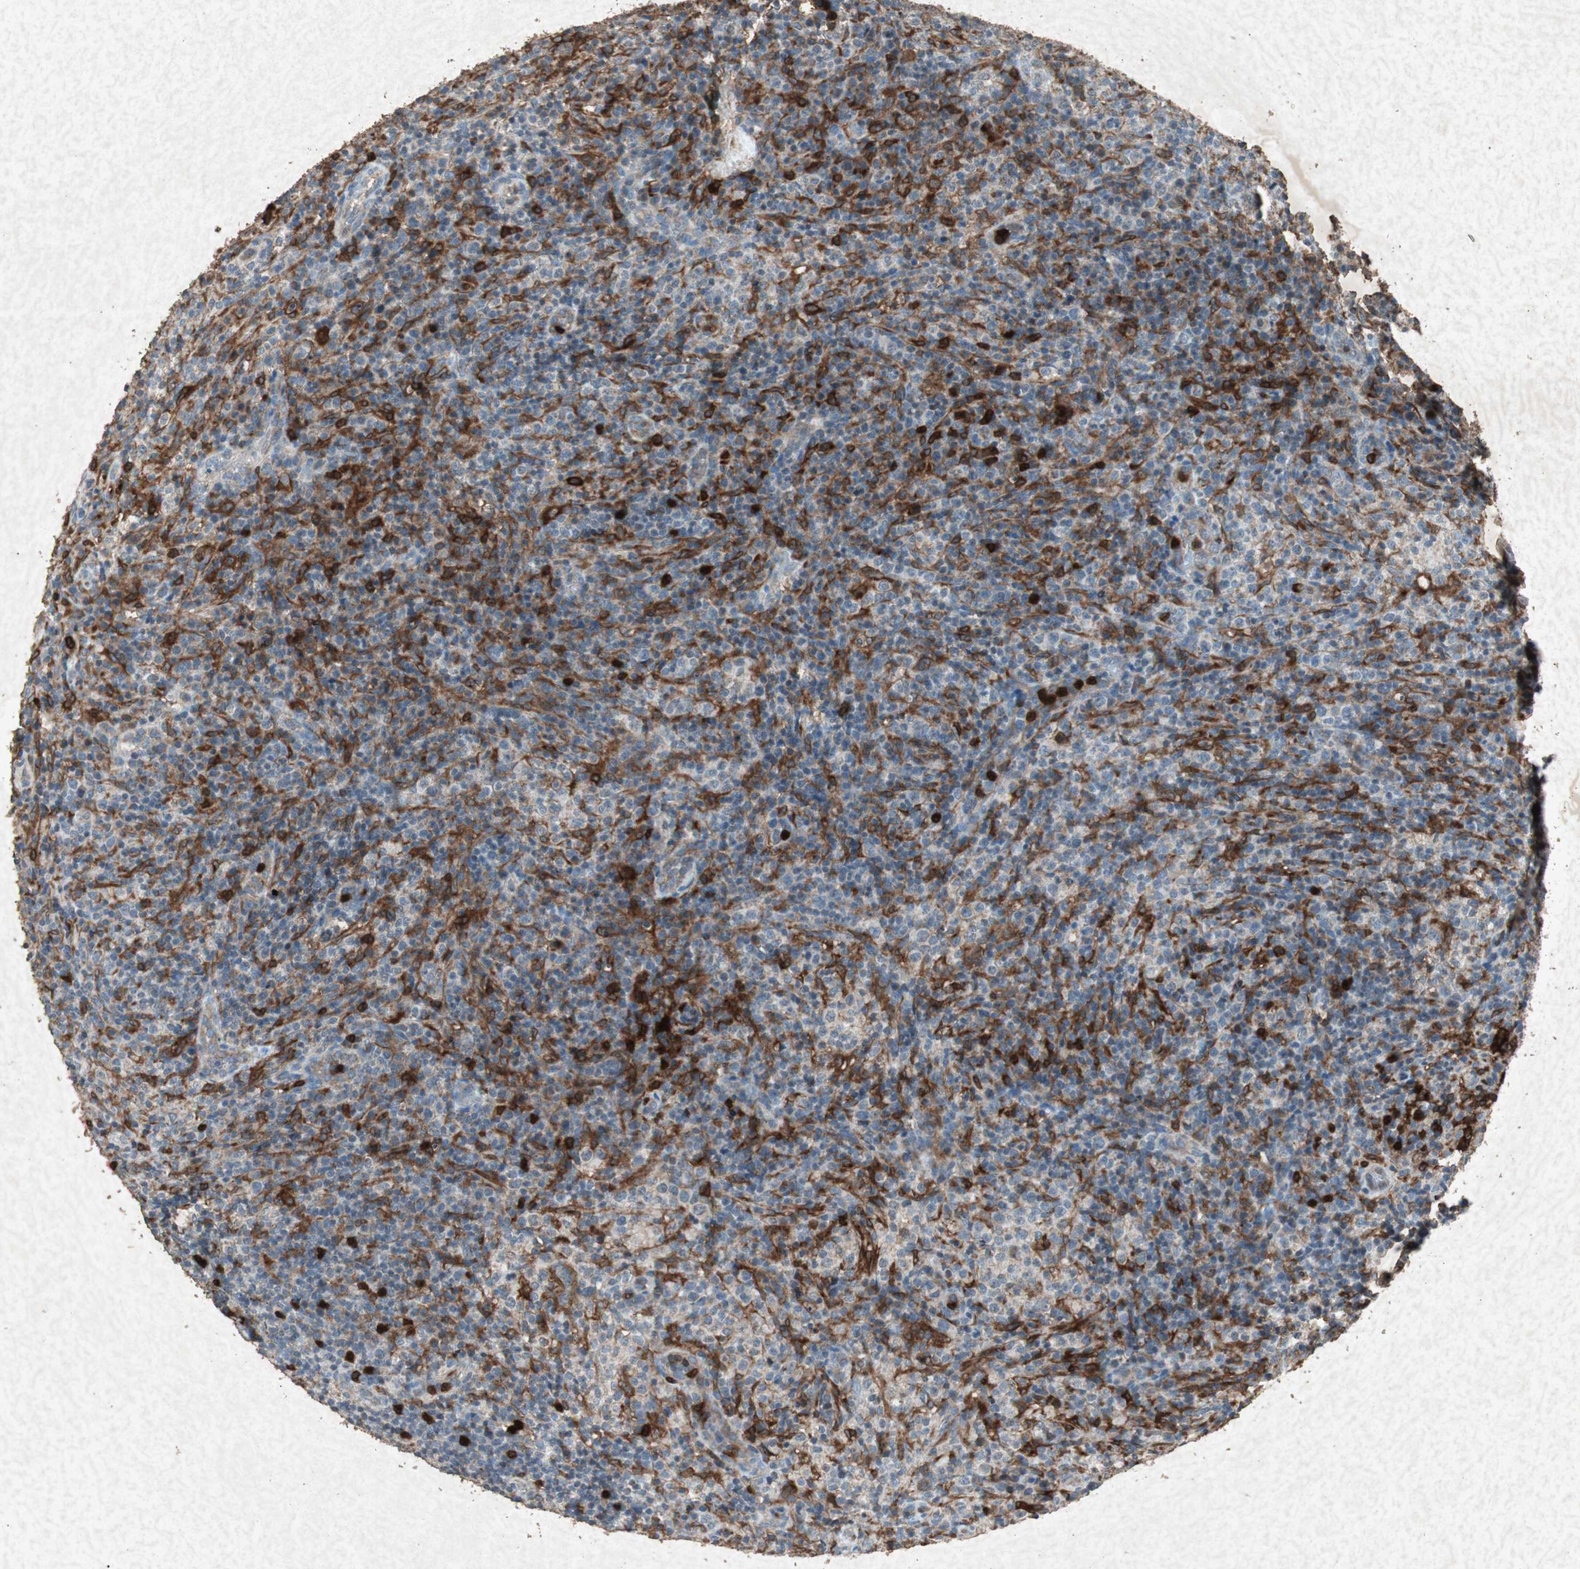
{"staining": {"intensity": "negative", "quantity": "none", "location": "none"}, "tissue": "lymphoma", "cell_type": "Tumor cells", "image_type": "cancer", "snomed": [{"axis": "morphology", "description": "Malignant lymphoma, non-Hodgkin's type, High grade"}, {"axis": "topography", "description": "Lymph node"}], "caption": "Tumor cells show no significant protein expression in lymphoma. (Brightfield microscopy of DAB (3,3'-diaminobenzidine) immunohistochemistry at high magnification).", "gene": "TYROBP", "patient": {"sex": "female", "age": 76}}